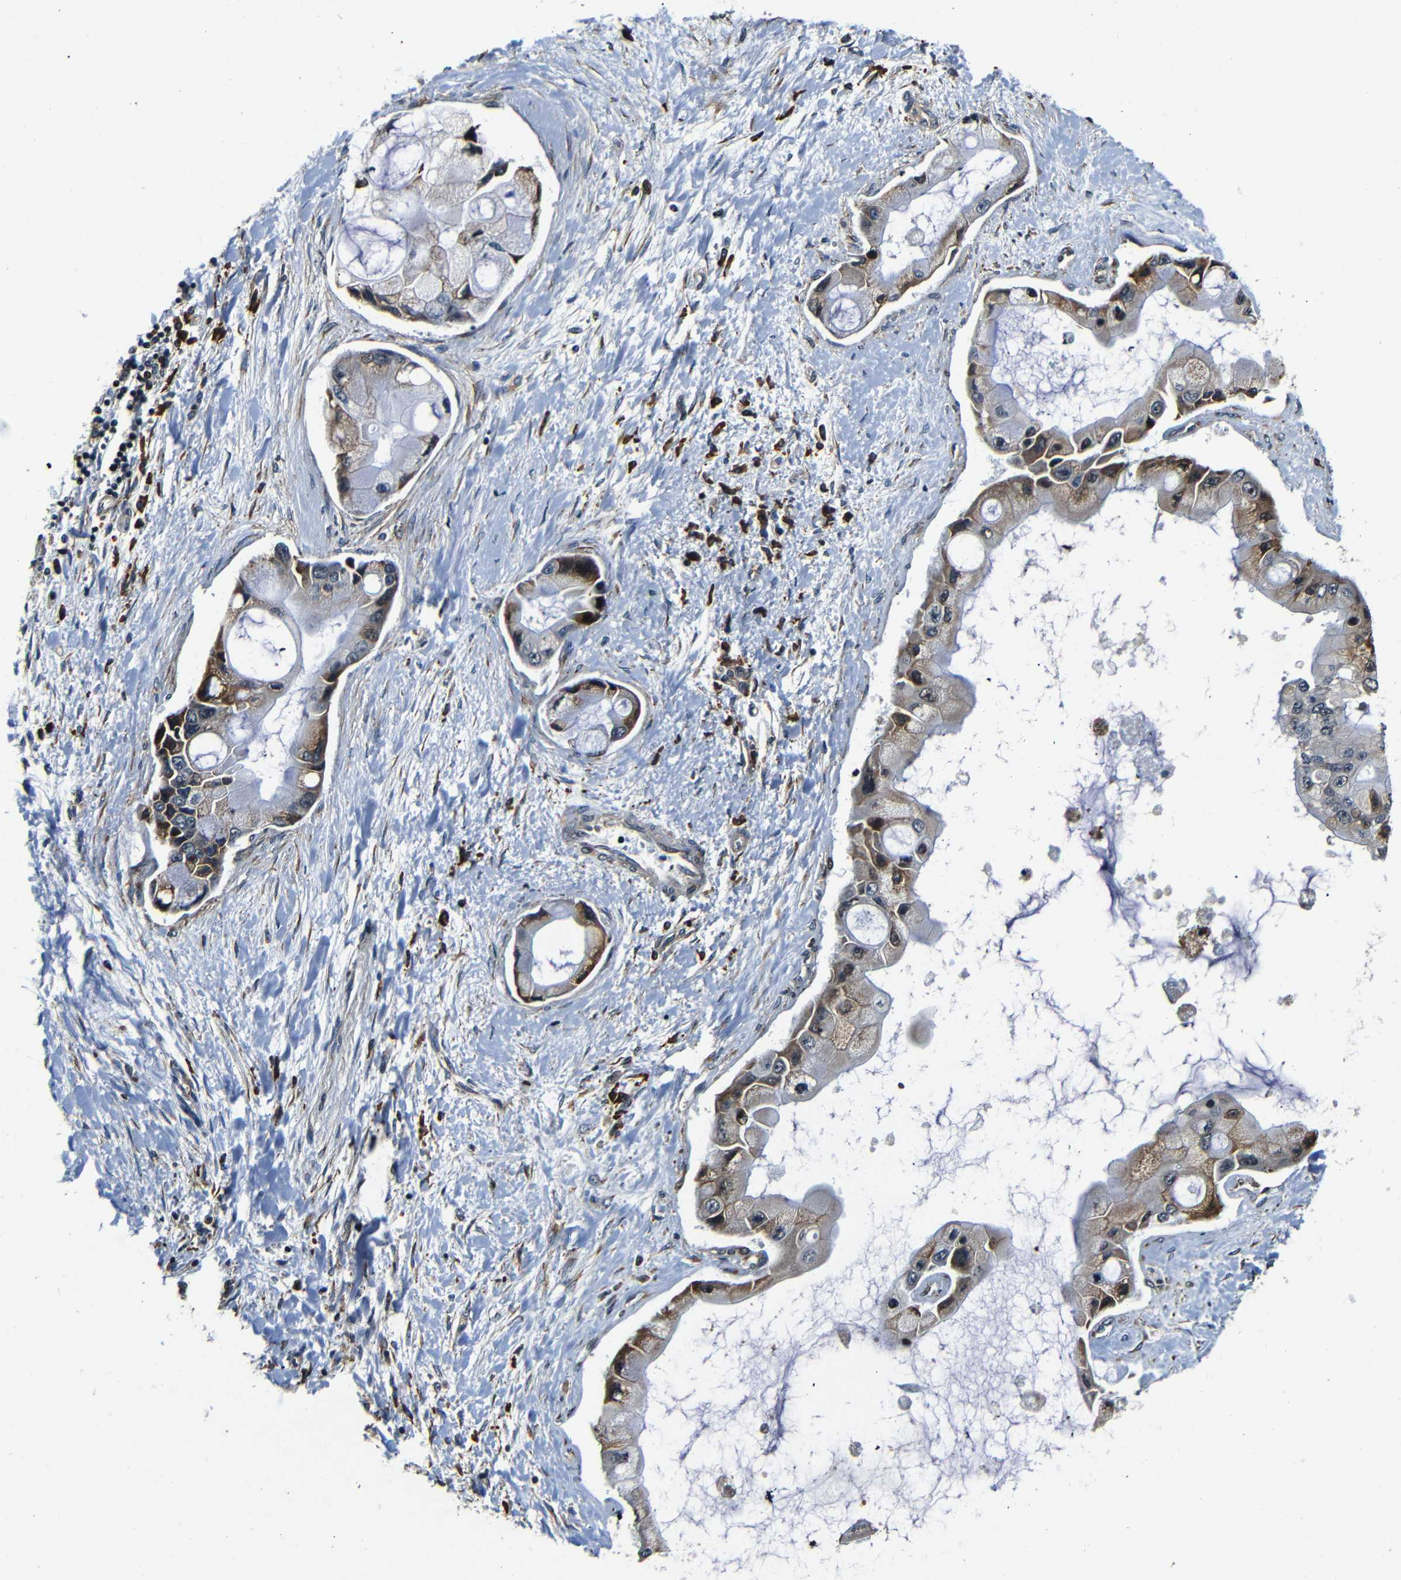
{"staining": {"intensity": "moderate", "quantity": "25%-75%", "location": "cytoplasmic/membranous"}, "tissue": "liver cancer", "cell_type": "Tumor cells", "image_type": "cancer", "snomed": [{"axis": "morphology", "description": "Cholangiocarcinoma"}, {"axis": "topography", "description": "Liver"}], "caption": "A high-resolution micrograph shows immunohistochemistry staining of liver cancer, which reveals moderate cytoplasmic/membranous staining in about 25%-75% of tumor cells.", "gene": "NCBP3", "patient": {"sex": "male", "age": 50}}